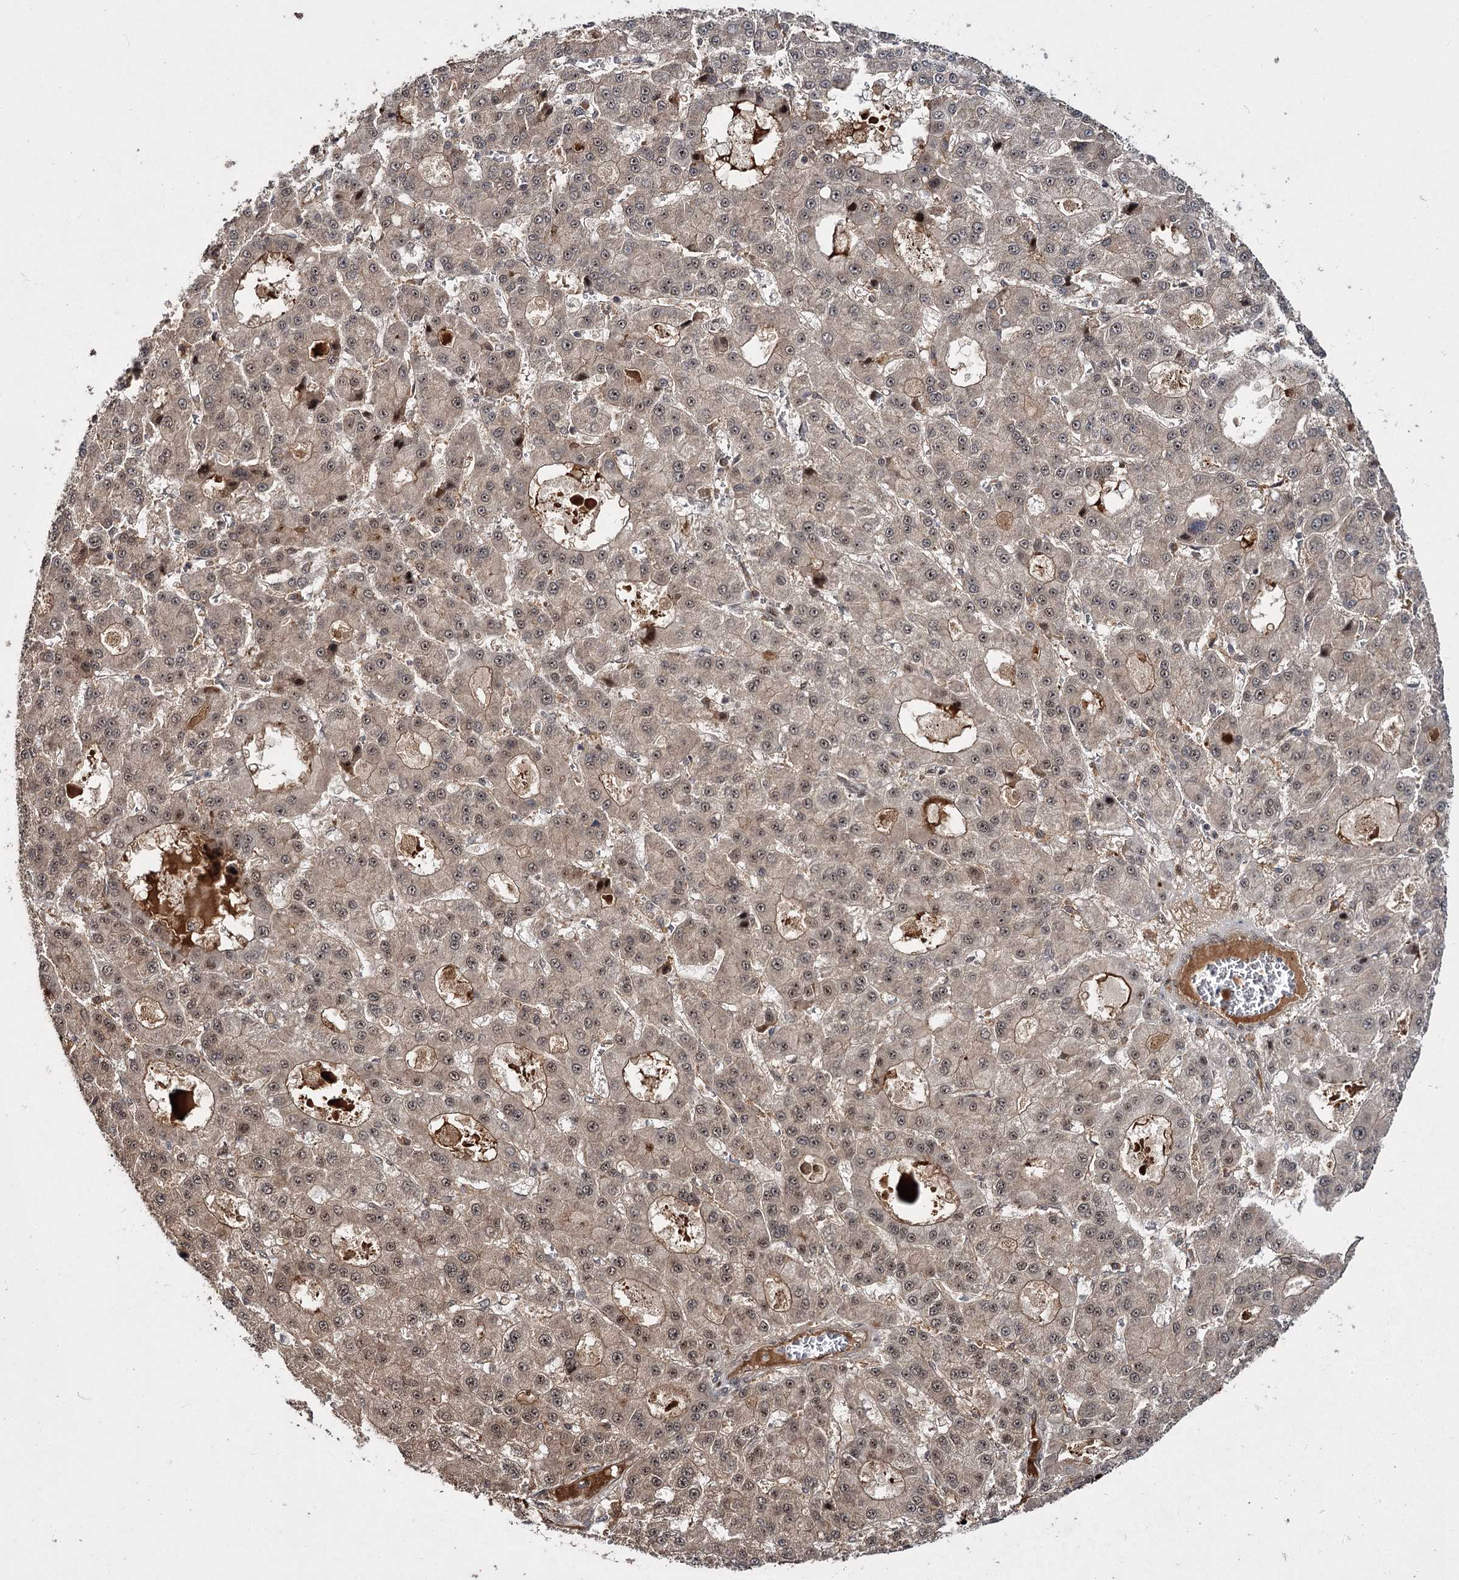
{"staining": {"intensity": "weak", "quantity": ">75%", "location": "cytoplasmic/membranous,nuclear"}, "tissue": "liver cancer", "cell_type": "Tumor cells", "image_type": "cancer", "snomed": [{"axis": "morphology", "description": "Carcinoma, Hepatocellular, NOS"}, {"axis": "topography", "description": "Liver"}], "caption": "The micrograph shows a brown stain indicating the presence of a protein in the cytoplasmic/membranous and nuclear of tumor cells in hepatocellular carcinoma (liver).", "gene": "MKNK2", "patient": {"sex": "male", "age": 70}}